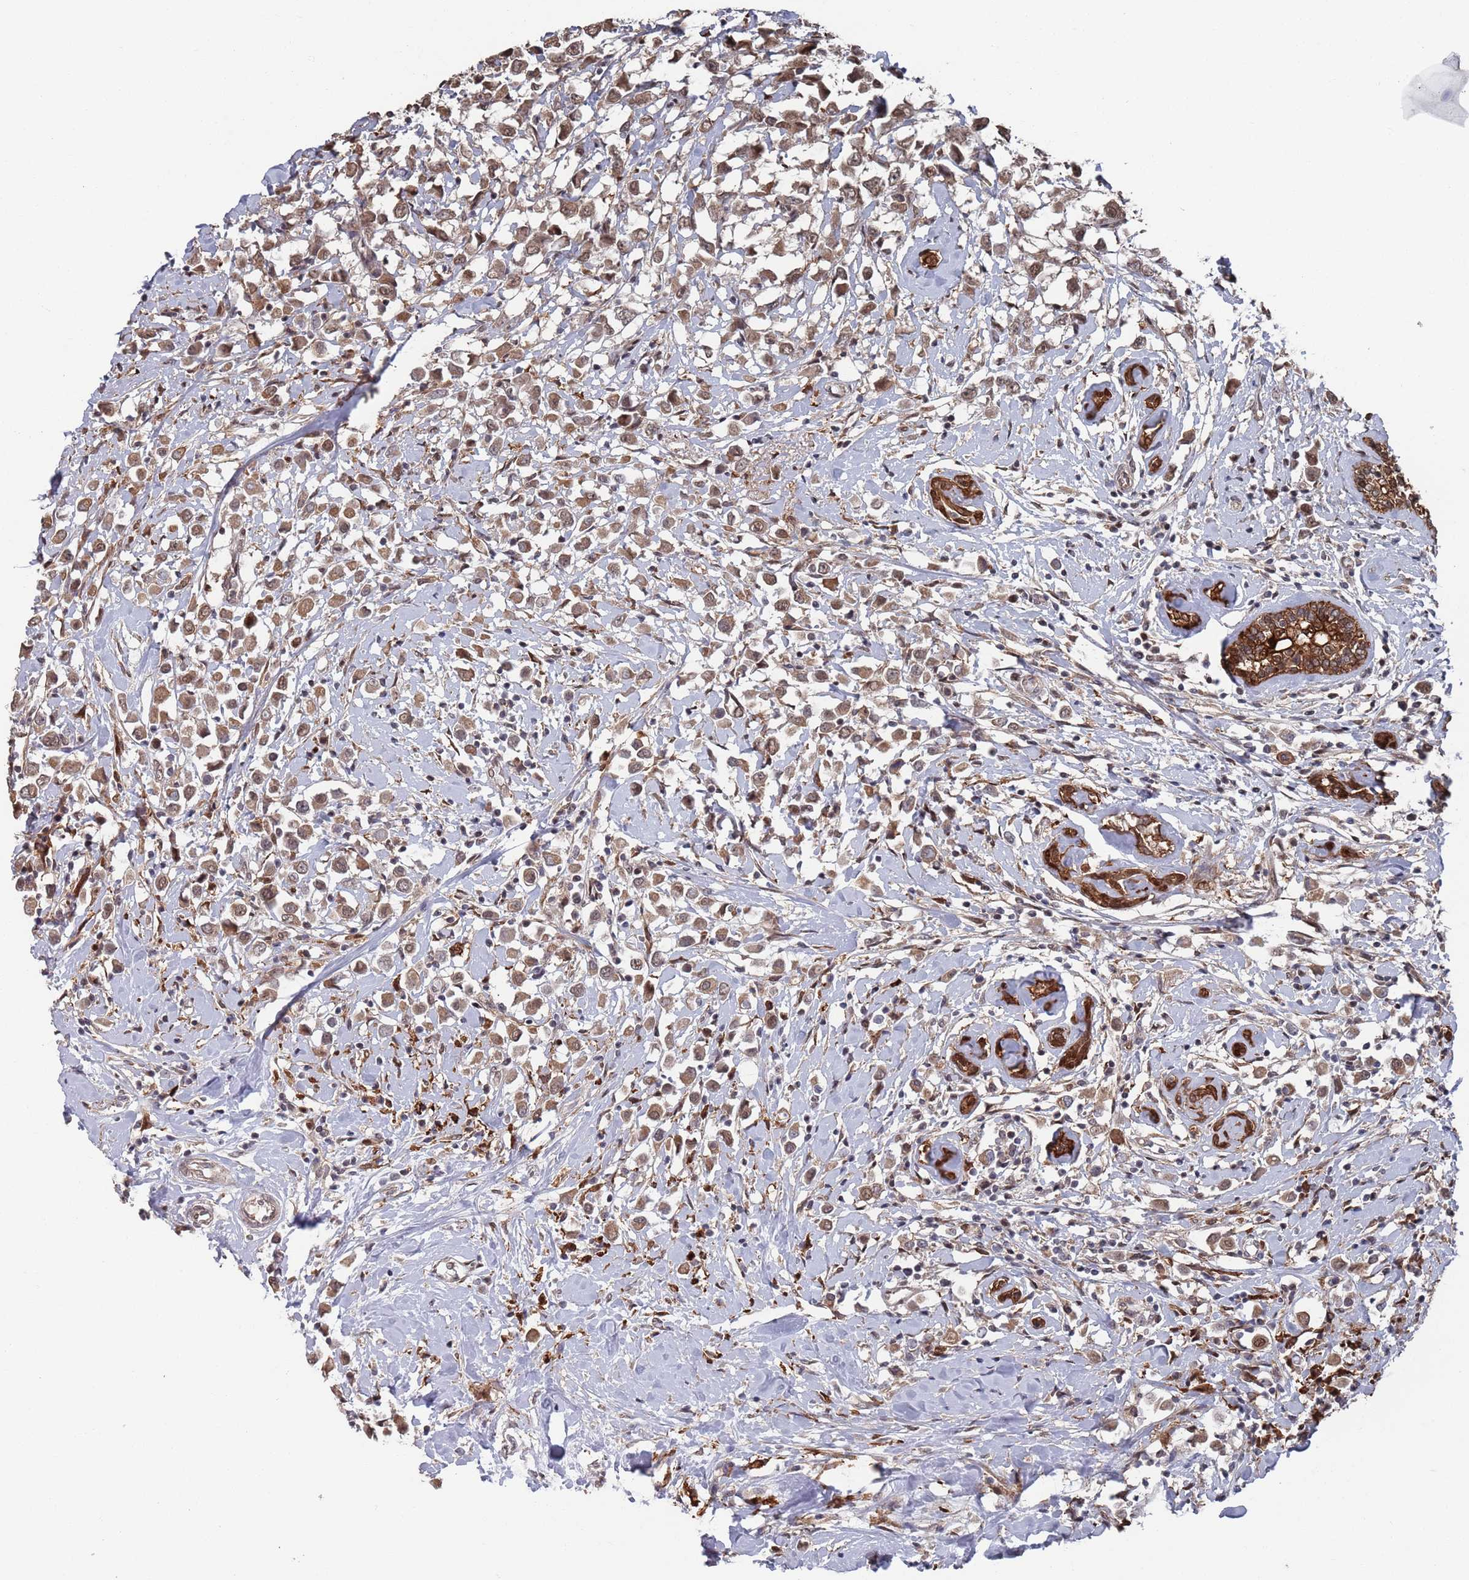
{"staining": {"intensity": "moderate", "quantity": ">75%", "location": "cytoplasmic/membranous,nuclear"}, "tissue": "breast cancer", "cell_type": "Tumor cells", "image_type": "cancer", "snomed": [{"axis": "morphology", "description": "Duct carcinoma"}, {"axis": "topography", "description": "Breast"}], "caption": "Human breast invasive ductal carcinoma stained with a brown dye displays moderate cytoplasmic/membranous and nuclear positive staining in approximately >75% of tumor cells.", "gene": "DGKD", "patient": {"sex": "female", "age": 87}}